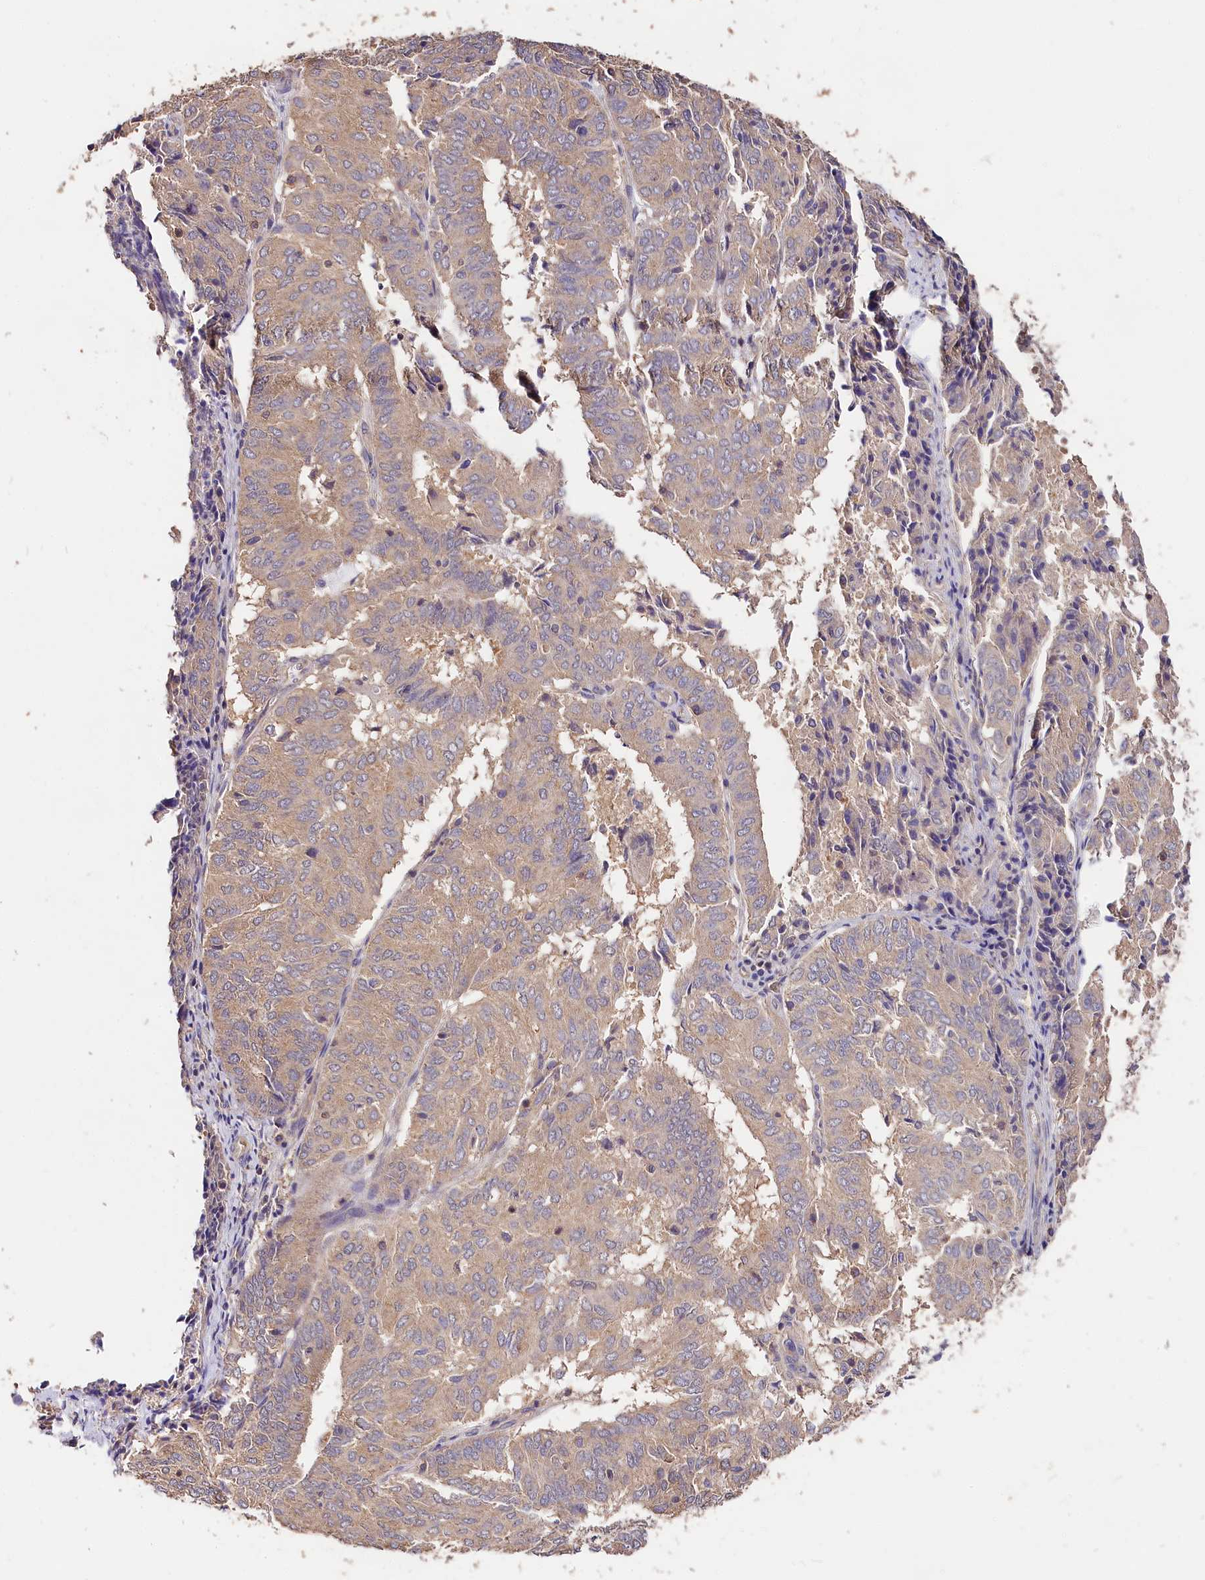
{"staining": {"intensity": "weak", "quantity": ">75%", "location": "cytoplasmic/membranous"}, "tissue": "endometrial cancer", "cell_type": "Tumor cells", "image_type": "cancer", "snomed": [{"axis": "morphology", "description": "Adenocarcinoma, NOS"}, {"axis": "topography", "description": "Uterus"}], "caption": "Endometrial cancer stained for a protein (brown) exhibits weak cytoplasmic/membranous positive staining in approximately >75% of tumor cells.", "gene": "OAS3", "patient": {"sex": "female", "age": 60}}